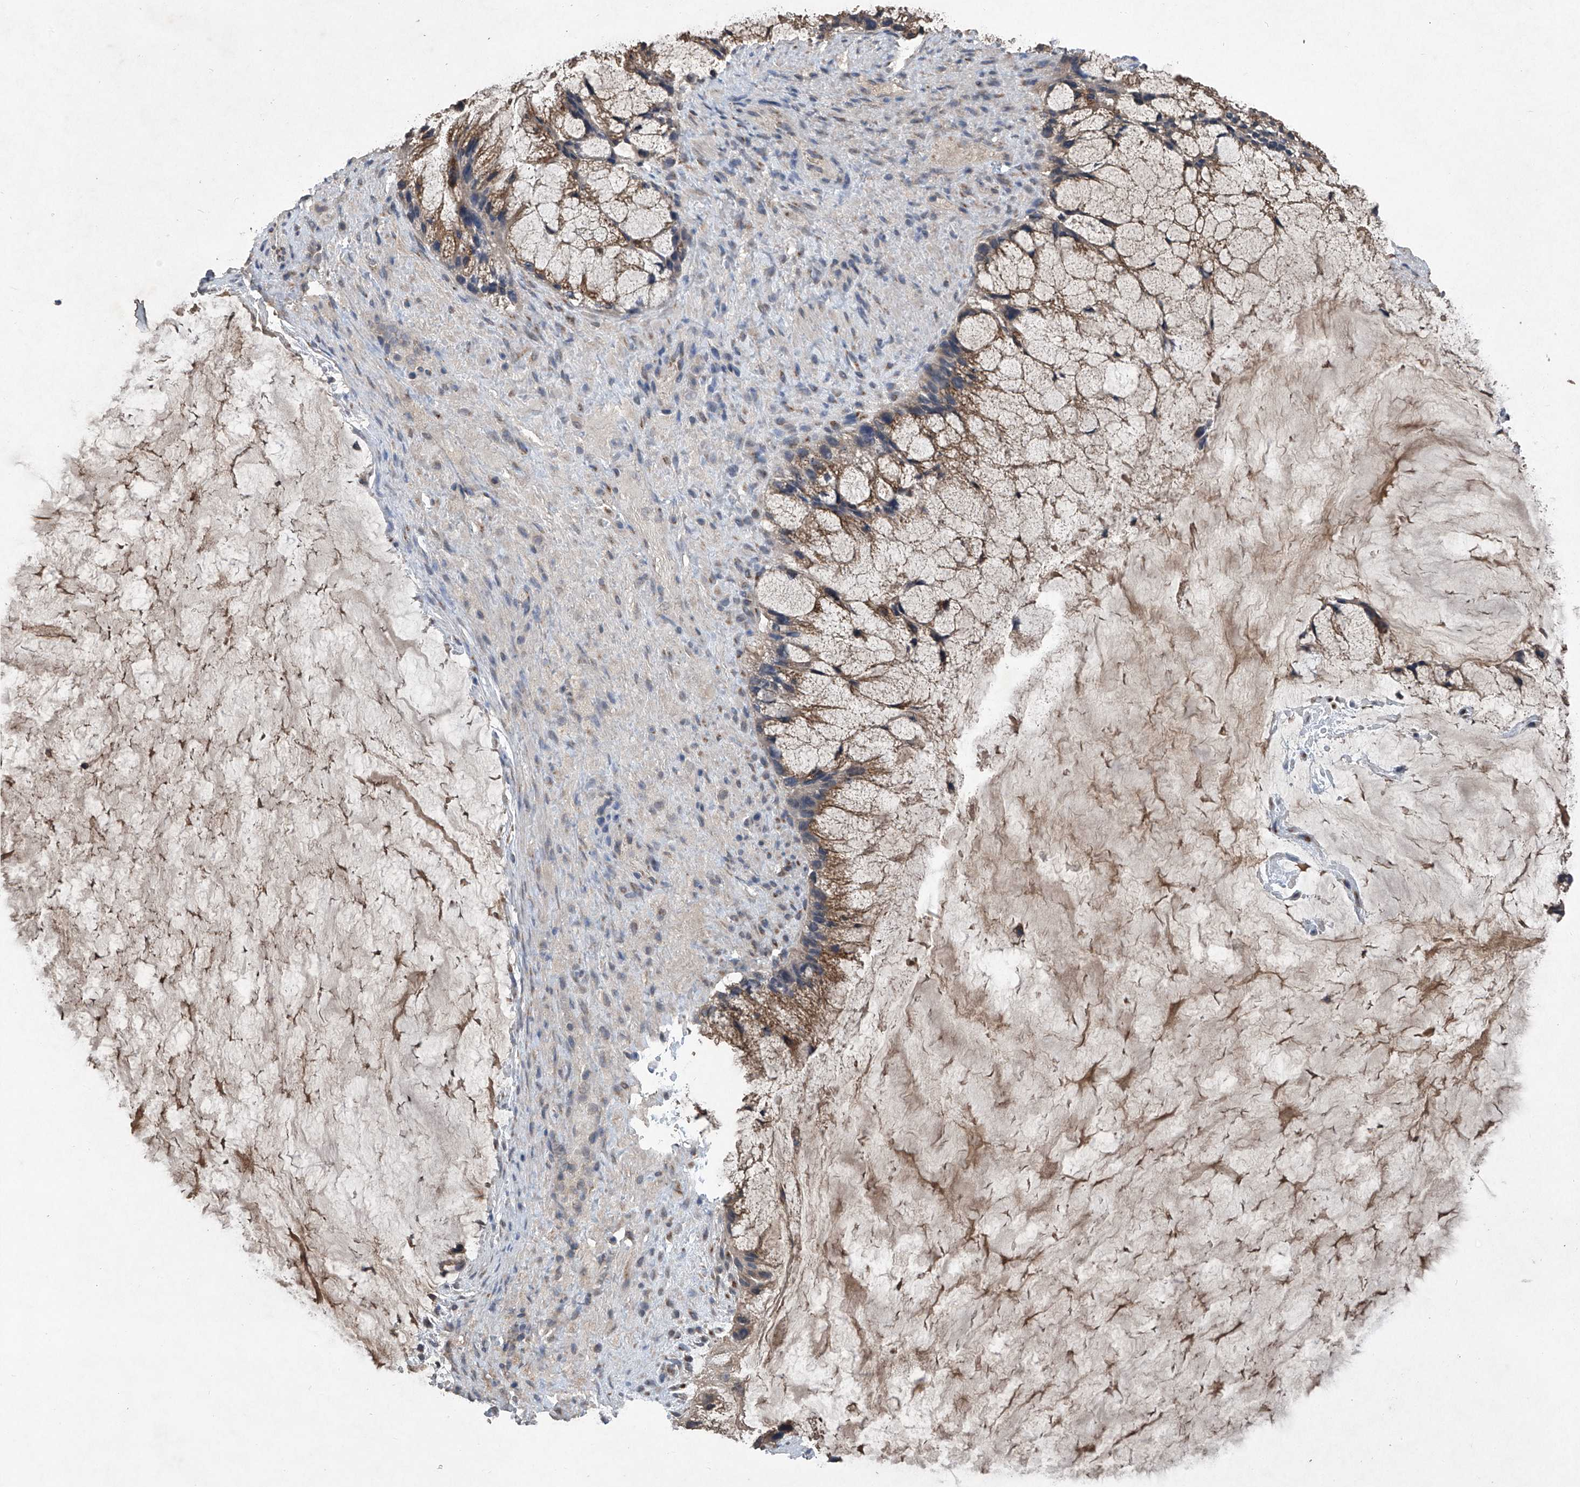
{"staining": {"intensity": "moderate", "quantity": "25%-75%", "location": "cytoplasmic/membranous"}, "tissue": "ovarian cancer", "cell_type": "Tumor cells", "image_type": "cancer", "snomed": [{"axis": "morphology", "description": "Cystadenocarcinoma, mucinous, NOS"}, {"axis": "topography", "description": "Ovary"}], "caption": "Mucinous cystadenocarcinoma (ovarian) stained for a protein (brown) displays moderate cytoplasmic/membranous positive positivity in about 25%-75% of tumor cells.", "gene": "PCSK5", "patient": {"sex": "female", "age": 37}}